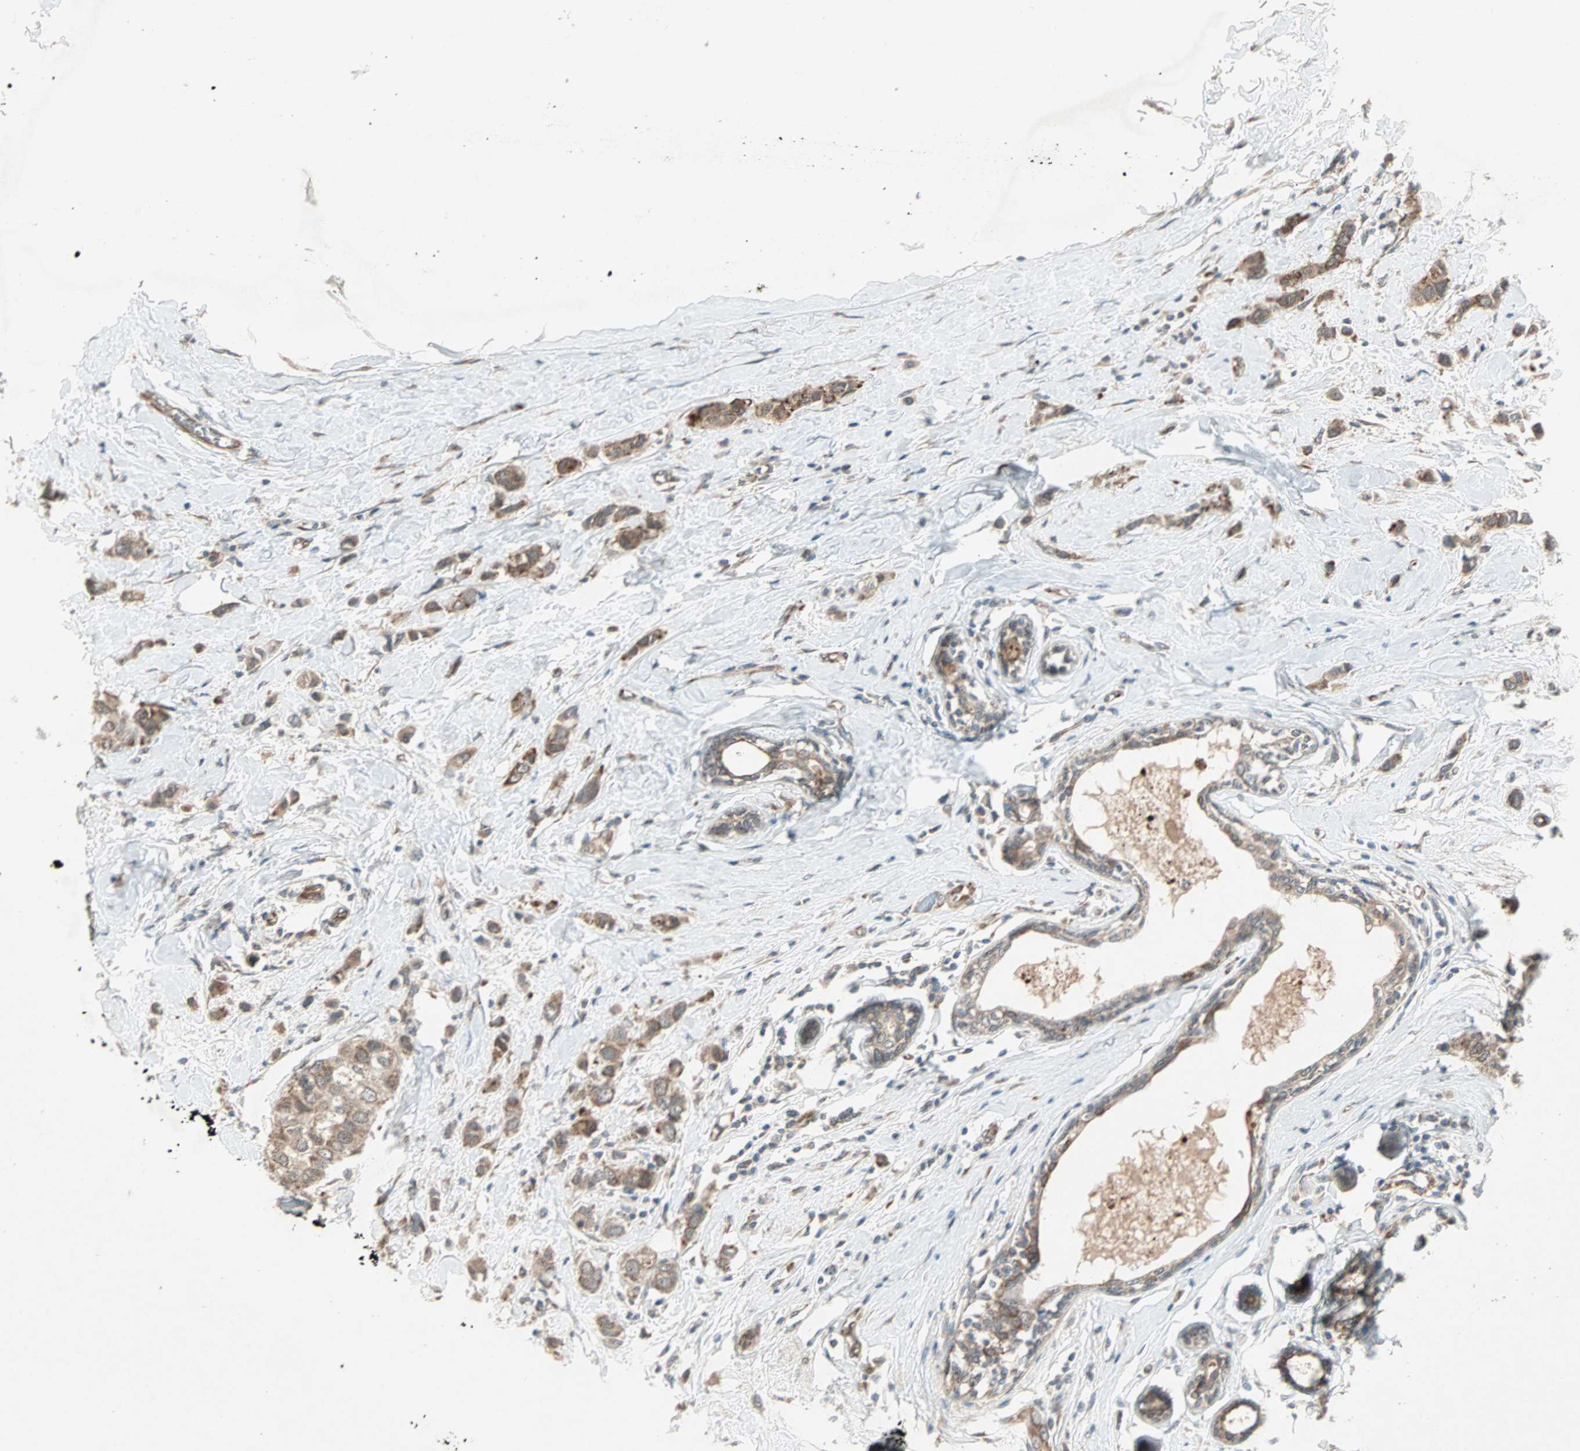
{"staining": {"intensity": "moderate", "quantity": ">75%", "location": "cytoplasmic/membranous"}, "tissue": "breast cancer", "cell_type": "Tumor cells", "image_type": "cancer", "snomed": [{"axis": "morphology", "description": "Duct carcinoma"}, {"axis": "topography", "description": "Breast"}], "caption": "Immunohistochemical staining of human breast cancer exhibits medium levels of moderate cytoplasmic/membranous positivity in about >75% of tumor cells.", "gene": "ZNF37A", "patient": {"sex": "female", "age": 50}}